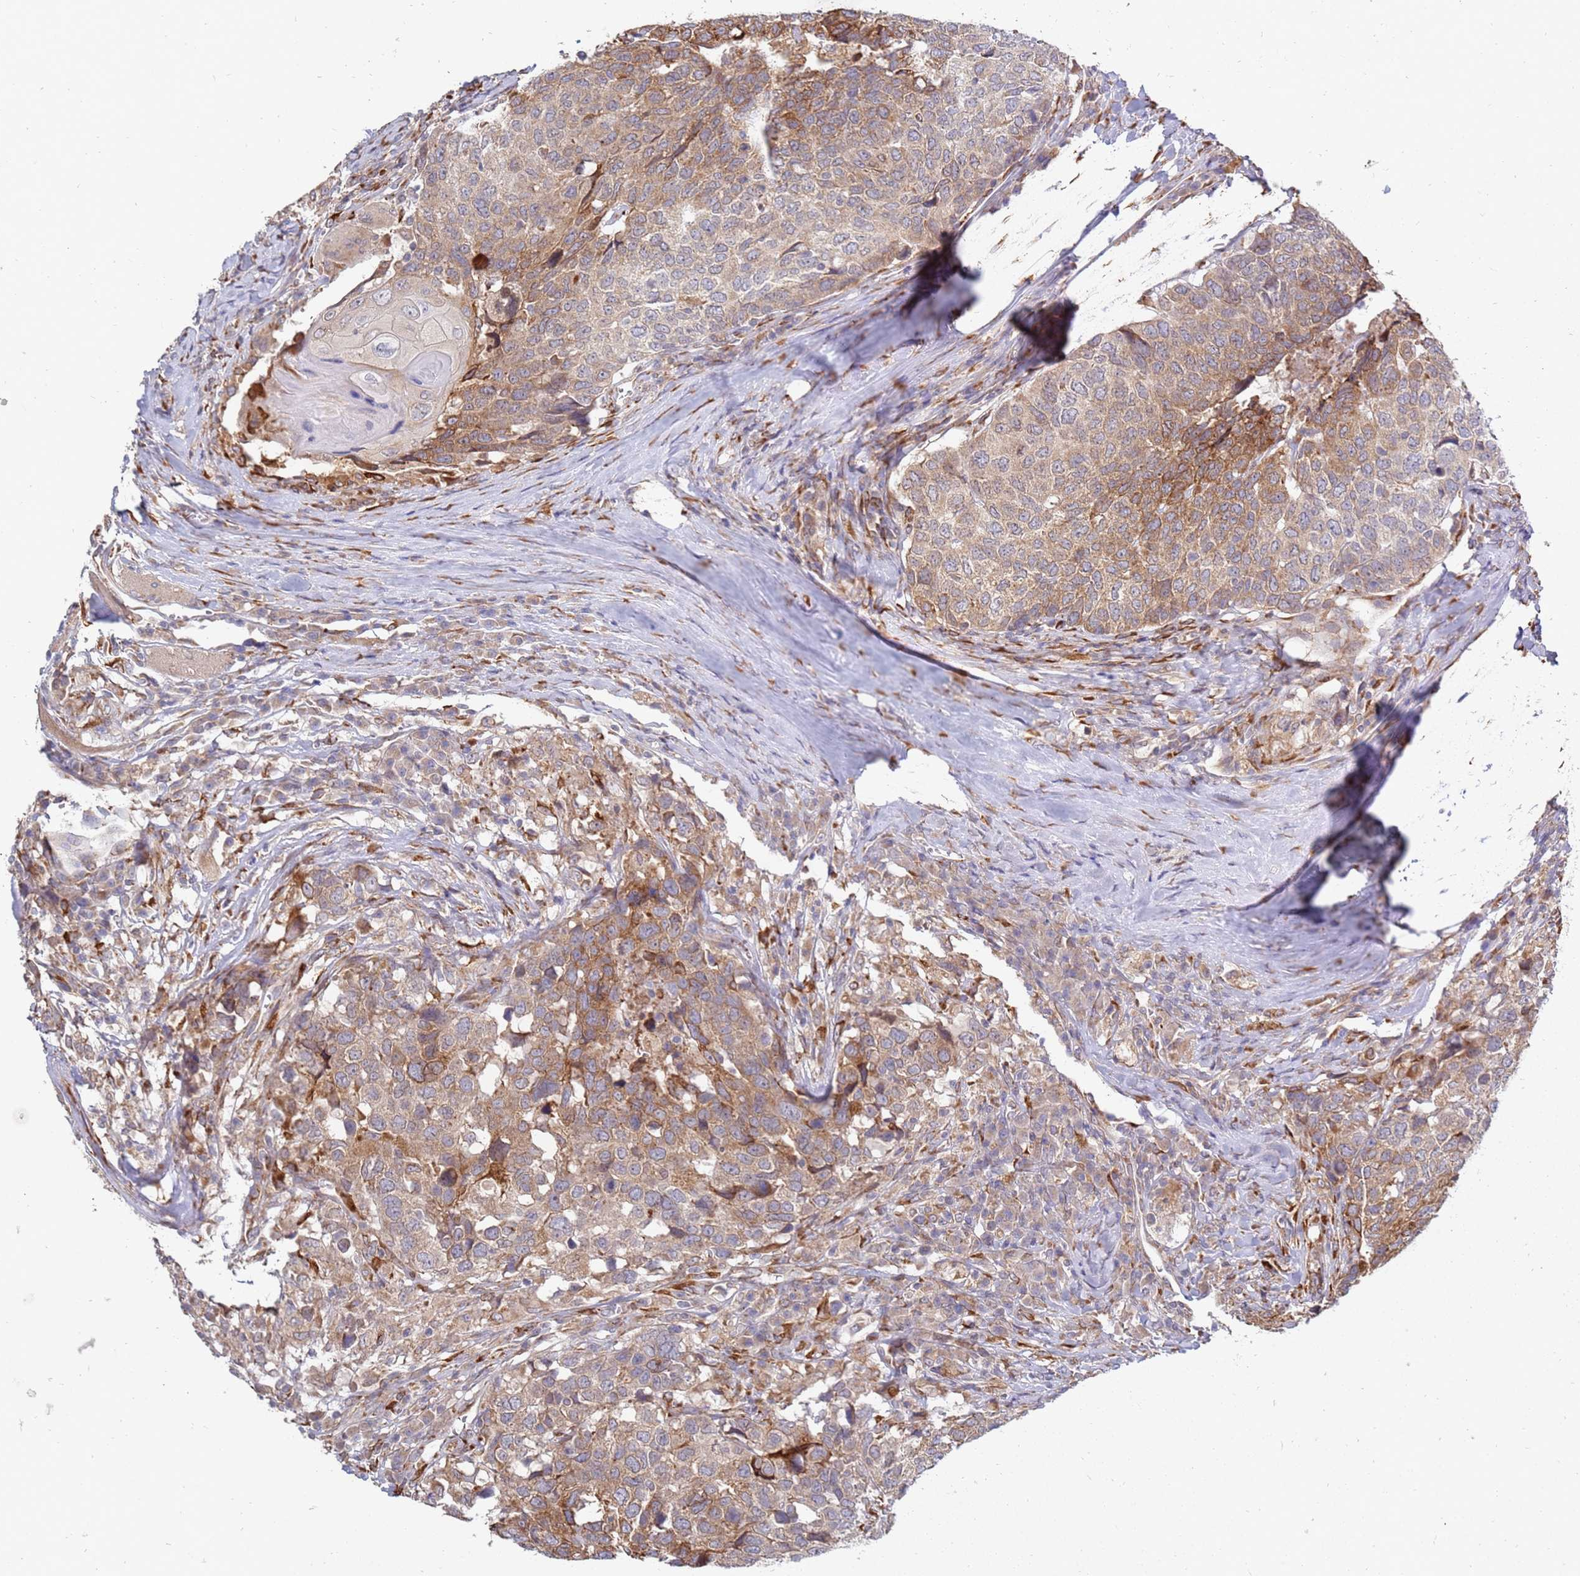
{"staining": {"intensity": "moderate", "quantity": "25%-75%", "location": "cytoplasmic/membranous"}, "tissue": "head and neck cancer", "cell_type": "Tumor cells", "image_type": "cancer", "snomed": [{"axis": "morphology", "description": "Squamous cell carcinoma, NOS"}, {"axis": "topography", "description": "Head-Neck"}], "caption": "An image of head and neck squamous cell carcinoma stained for a protein shows moderate cytoplasmic/membranous brown staining in tumor cells.", "gene": "VRK2", "patient": {"sex": "male", "age": 66}}